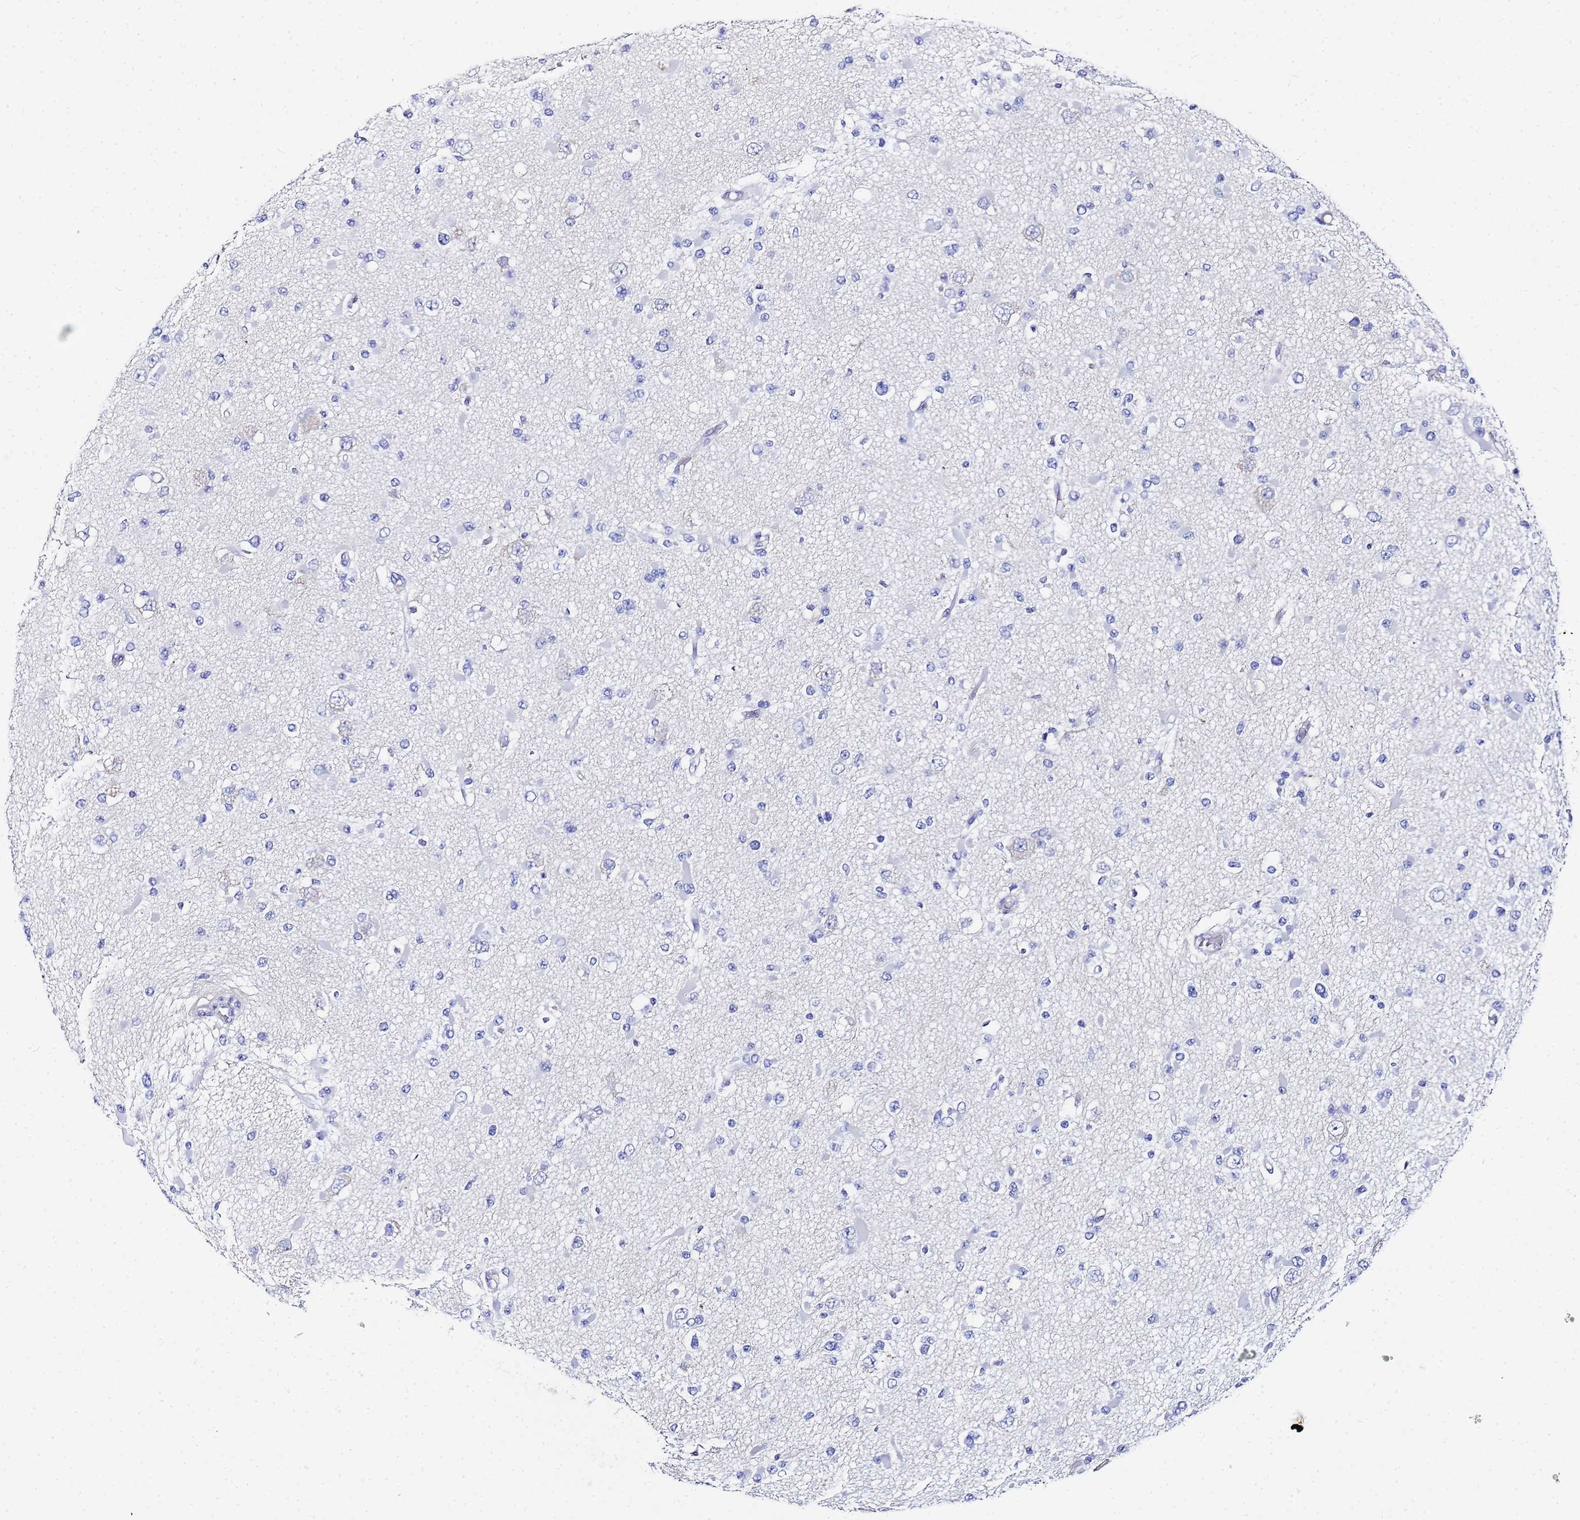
{"staining": {"intensity": "negative", "quantity": "none", "location": "none"}, "tissue": "glioma", "cell_type": "Tumor cells", "image_type": "cancer", "snomed": [{"axis": "morphology", "description": "Glioma, malignant, Low grade"}, {"axis": "topography", "description": "Brain"}], "caption": "Tumor cells show no significant positivity in glioma. (DAB immunohistochemistry, high magnification).", "gene": "ZNF26", "patient": {"sex": "female", "age": 22}}